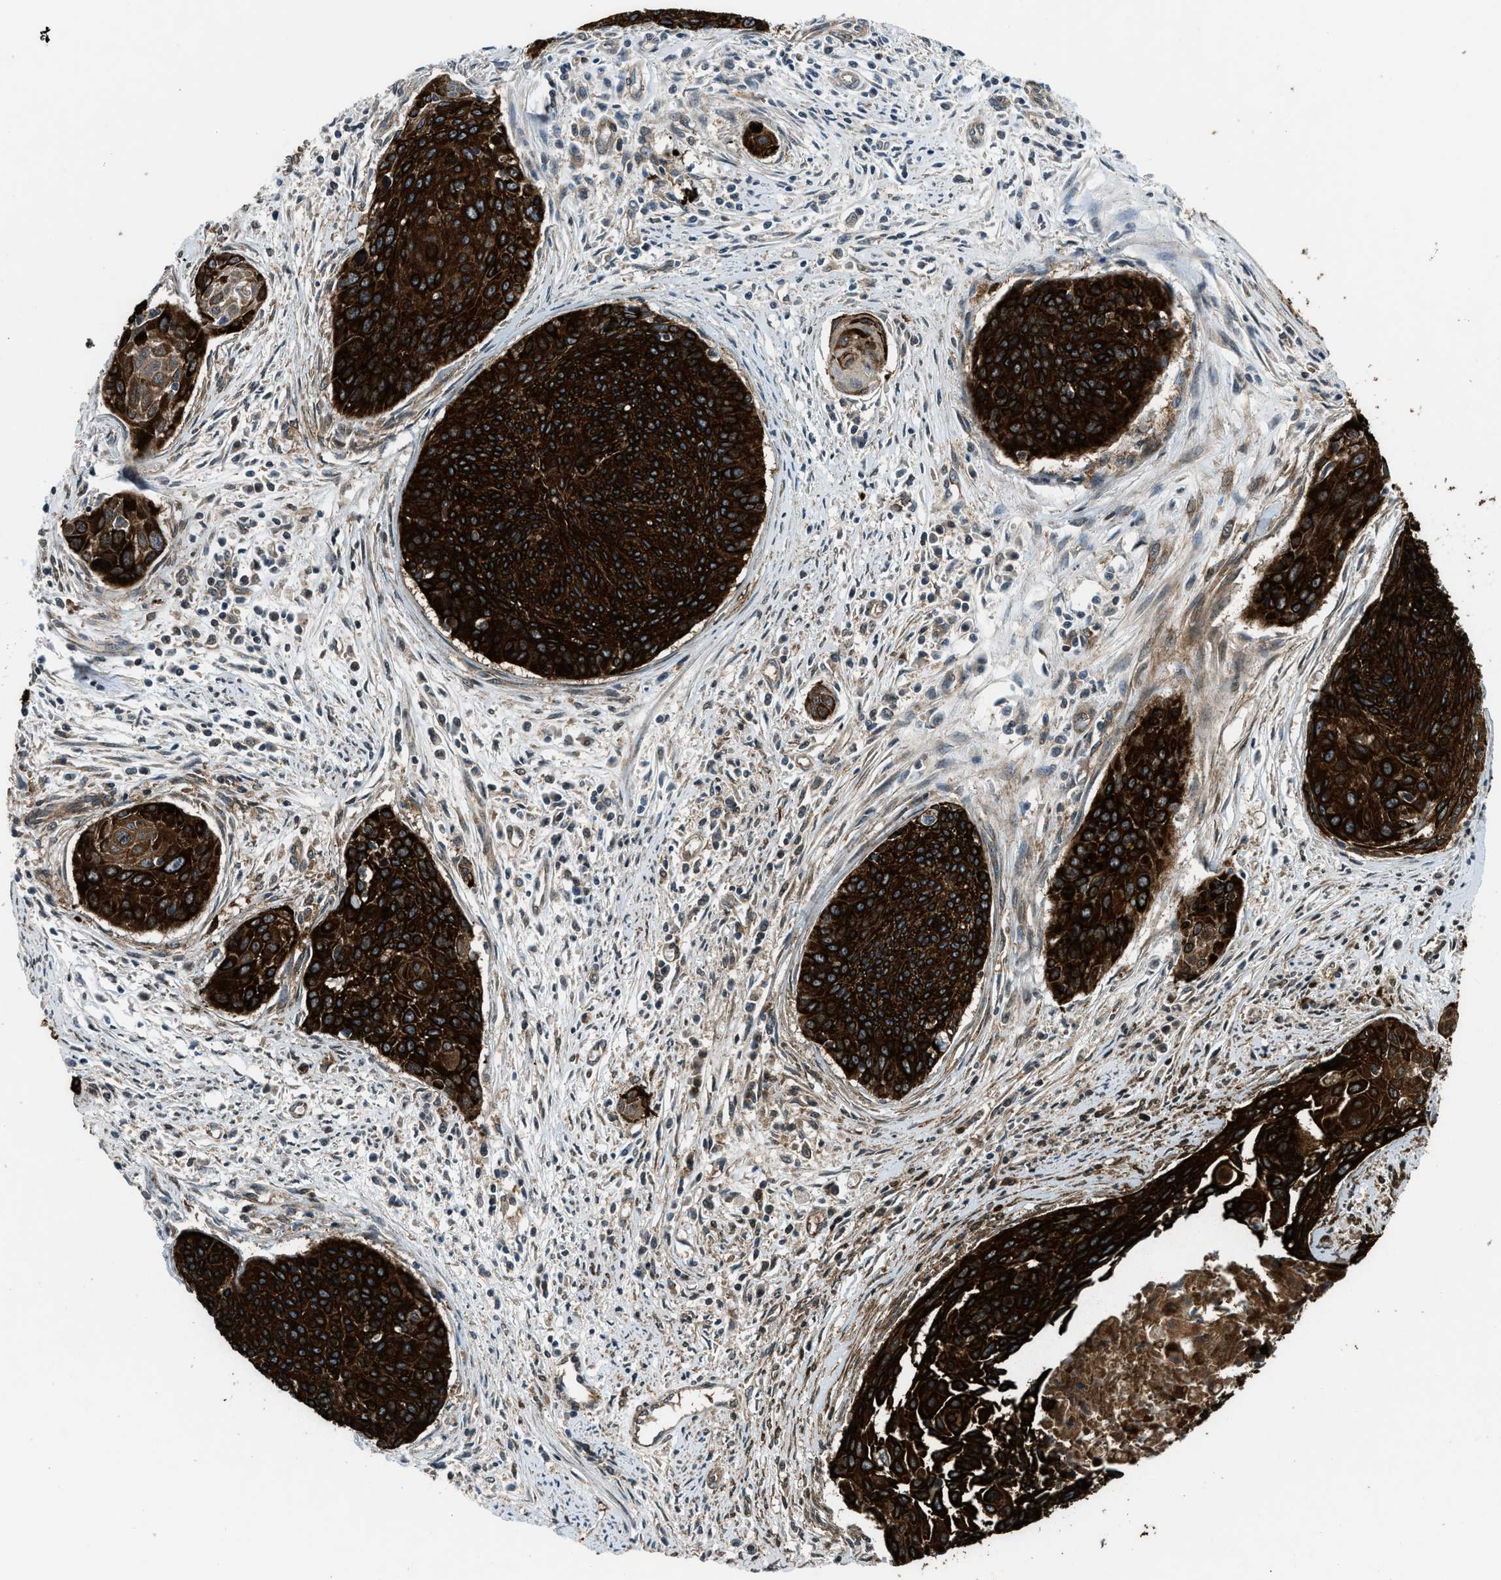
{"staining": {"intensity": "strong", "quantity": ">75%", "location": "cytoplasmic/membranous"}, "tissue": "cervical cancer", "cell_type": "Tumor cells", "image_type": "cancer", "snomed": [{"axis": "morphology", "description": "Squamous cell carcinoma, NOS"}, {"axis": "topography", "description": "Cervix"}], "caption": "IHC histopathology image of neoplastic tissue: human cervical cancer stained using immunohistochemistry reveals high levels of strong protein expression localized specifically in the cytoplasmic/membranous of tumor cells, appearing as a cytoplasmic/membranous brown color.", "gene": "IL3RA", "patient": {"sex": "female", "age": 55}}